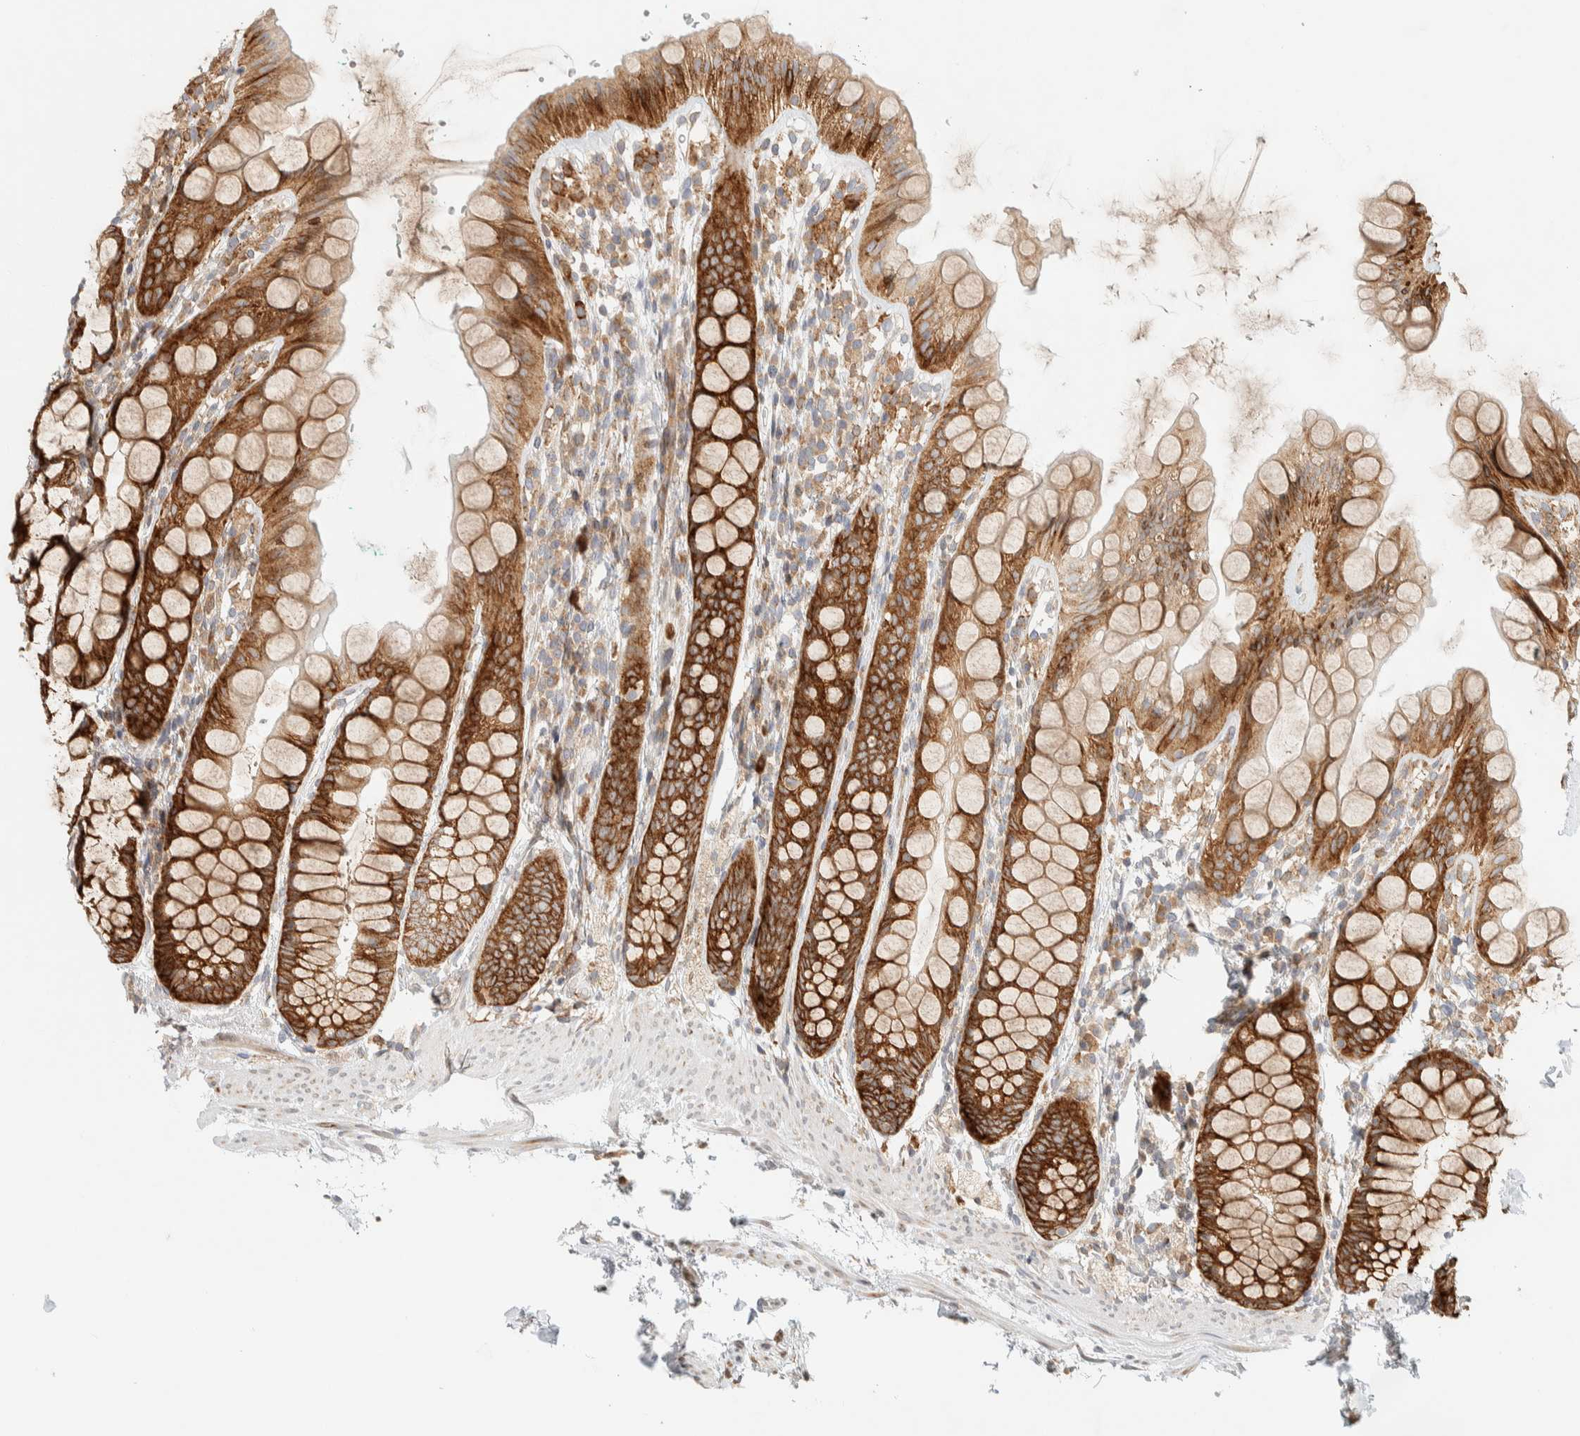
{"staining": {"intensity": "strong", "quantity": ">75%", "location": "cytoplasmic/membranous"}, "tissue": "rectum", "cell_type": "Glandular cells", "image_type": "normal", "snomed": [{"axis": "morphology", "description": "Normal tissue, NOS"}, {"axis": "topography", "description": "Rectum"}], "caption": "The immunohistochemical stain labels strong cytoplasmic/membranous positivity in glandular cells of normal rectum. Using DAB (brown) and hematoxylin (blue) stains, captured at high magnification using brightfield microscopy.", "gene": "LLGL2", "patient": {"sex": "female", "age": 65}}